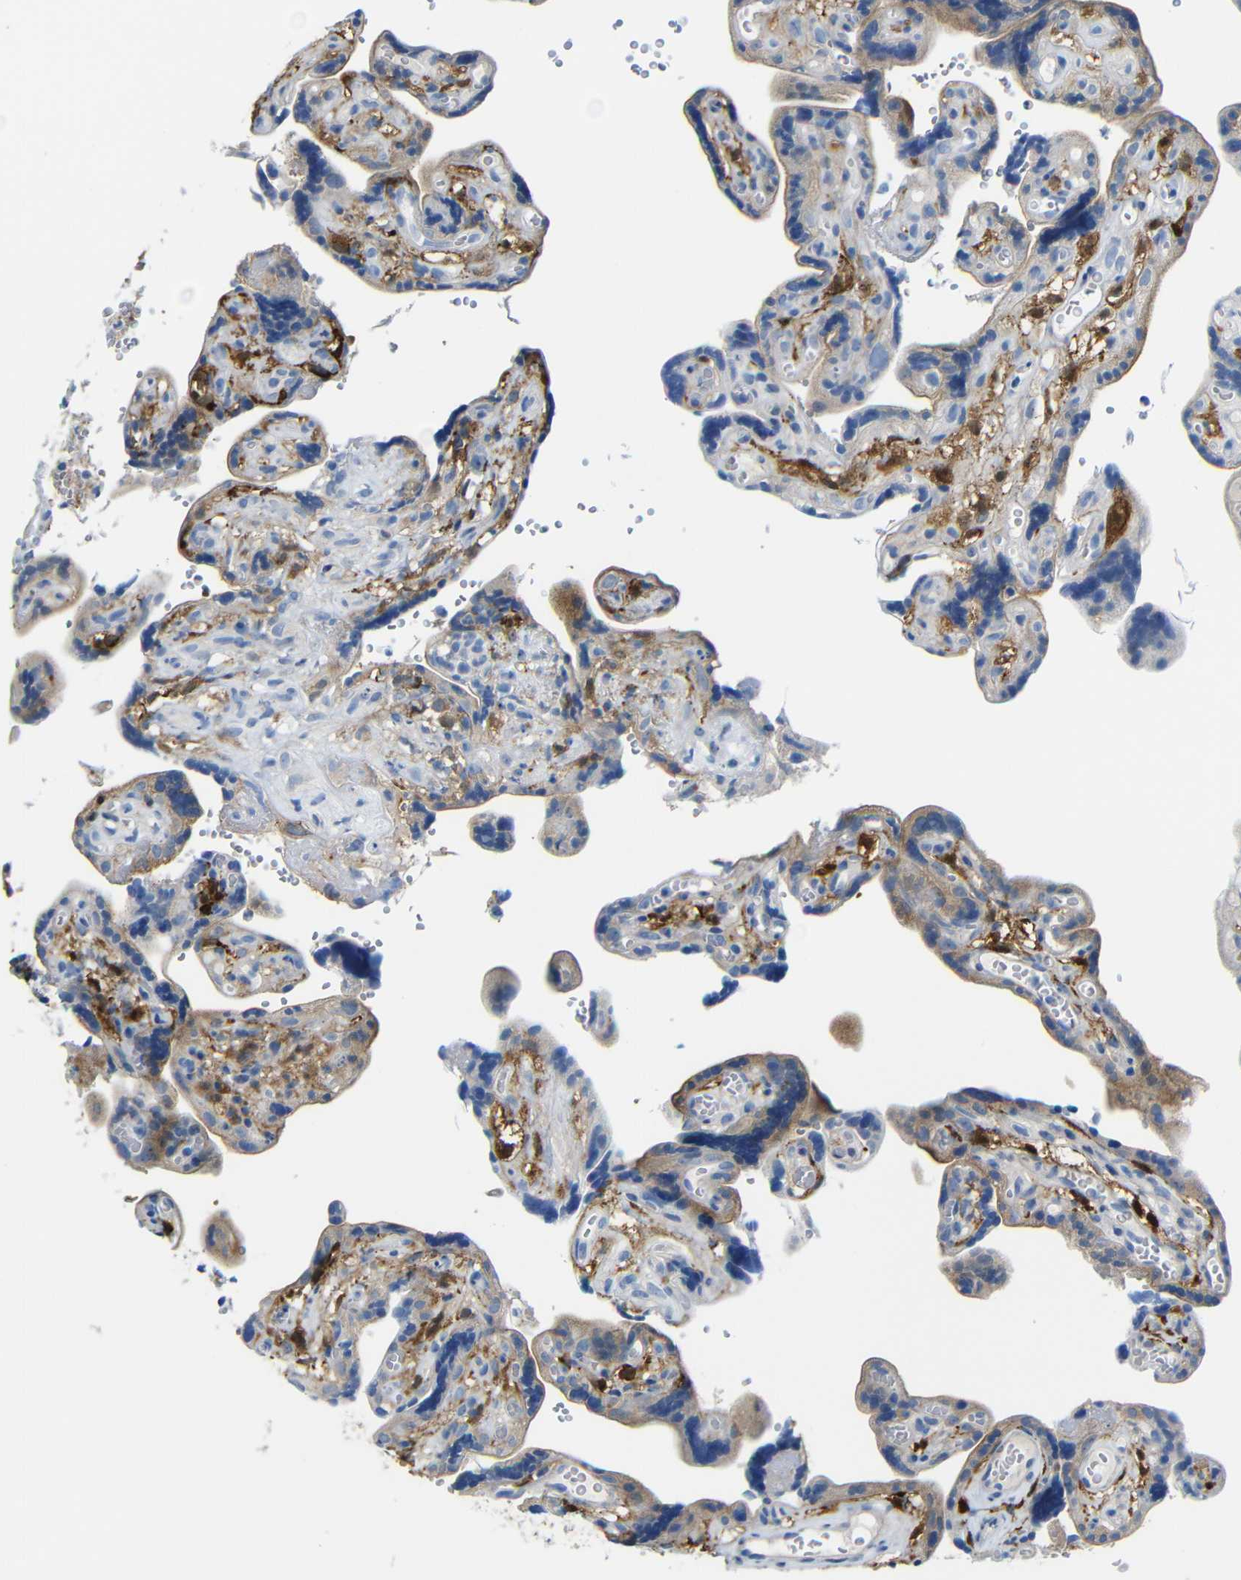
{"staining": {"intensity": "moderate", "quantity": ">75%", "location": "cytoplasmic/membranous"}, "tissue": "placenta", "cell_type": "Trophoblastic cells", "image_type": "normal", "snomed": [{"axis": "morphology", "description": "Normal tissue, NOS"}, {"axis": "topography", "description": "Placenta"}], "caption": "Trophoblastic cells exhibit medium levels of moderate cytoplasmic/membranous staining in about >75% of cells in benign human placenta. (IHC, brightfield microscopy, high magnification).", "gene": "C1orf210", "patient": {"sex": "female", "age": 30}}